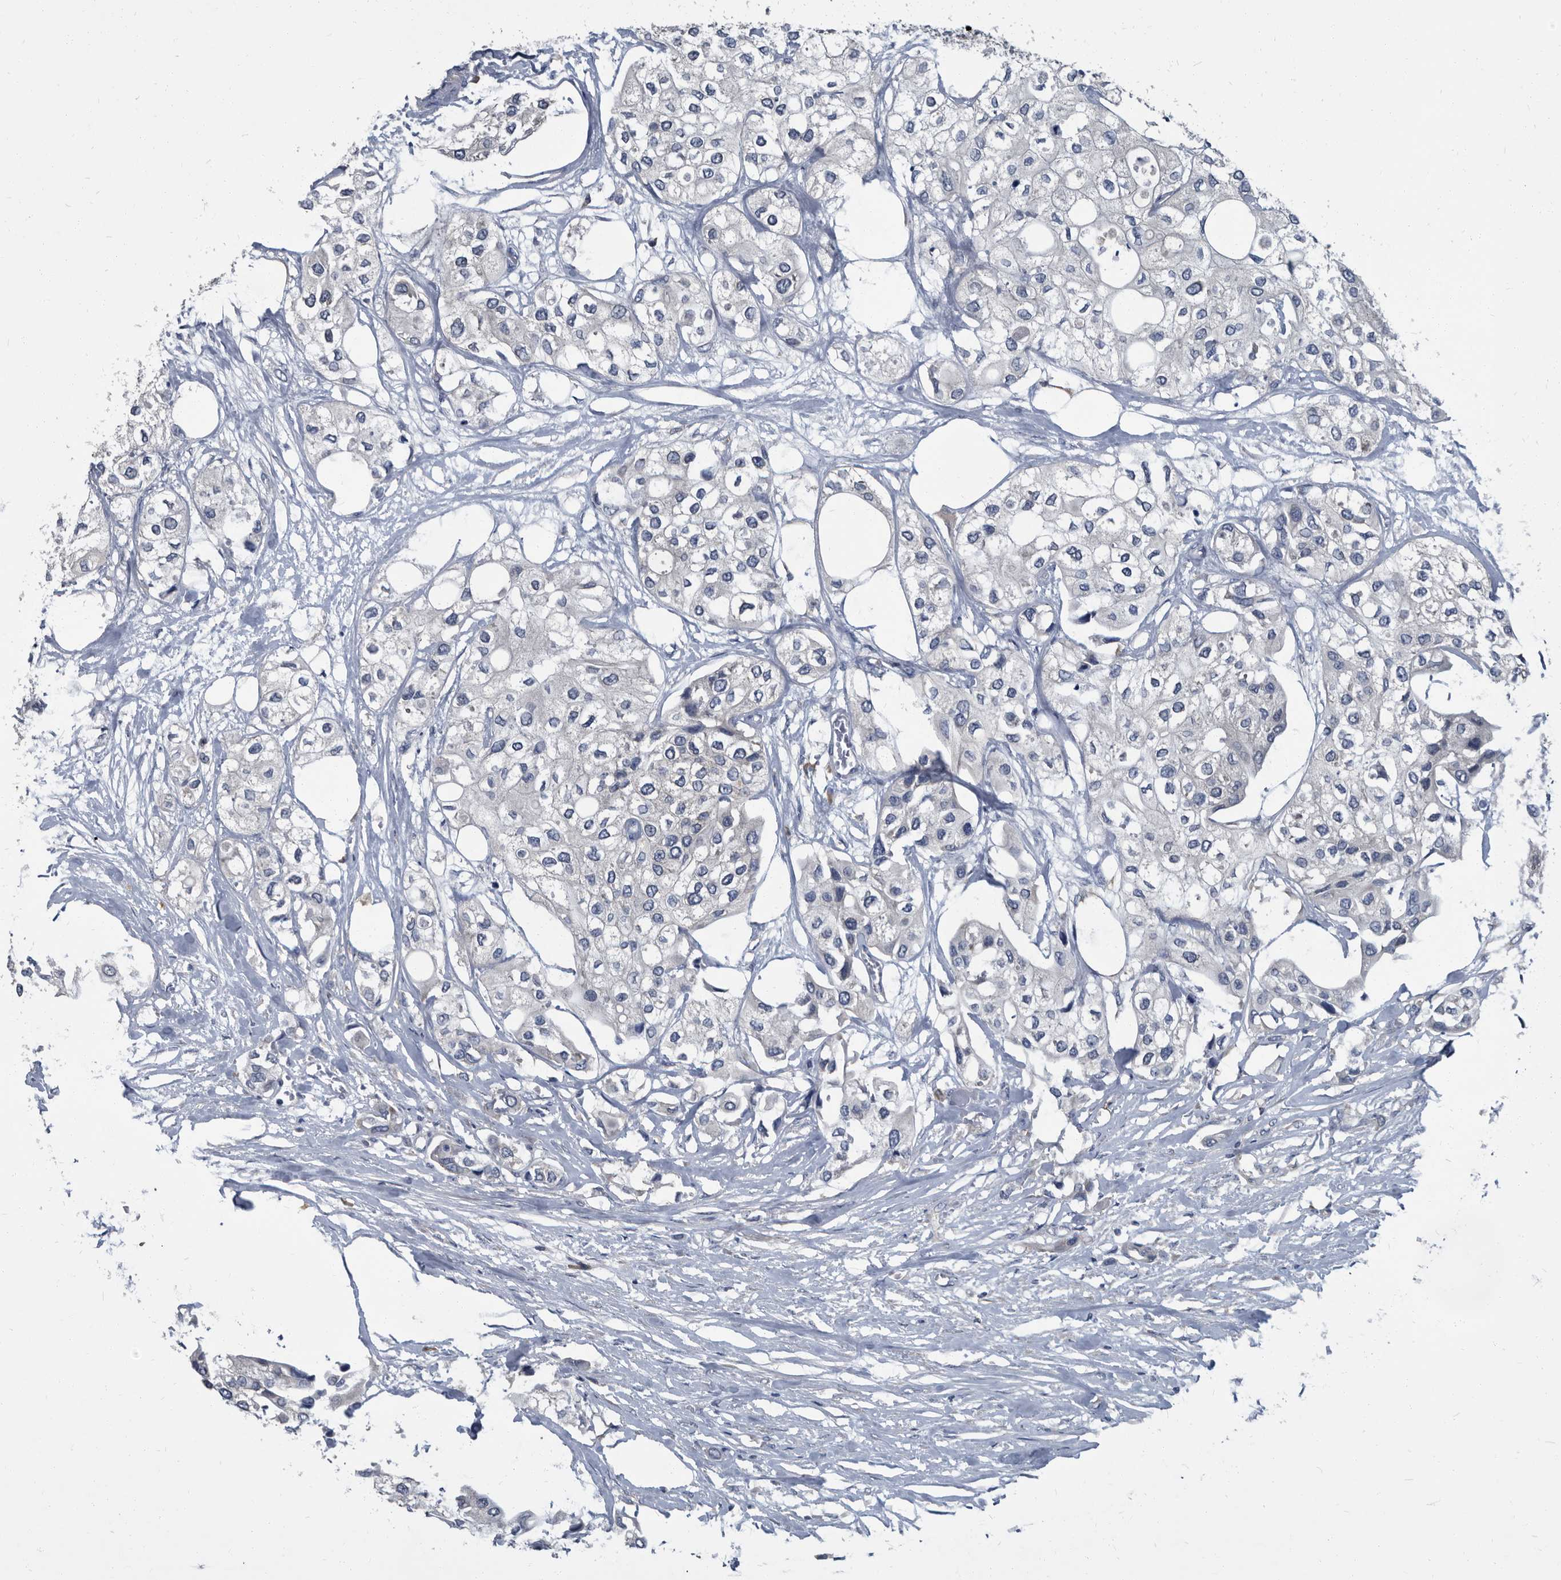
{"staining": {"intensity": "negative", "quantity": "none", "location": "none"}, "tissue": "urothelial cancer", "cell_type": "Tumor cells", "image_type": "cancer", "snomed": [{"axis": "morphology", "description": "Urothelial carcinoma, High grade"}, {"axis": "topography", "description": "Urinary bladder"}], "caption": "A high-resolution photomicrograph shows IHC staining of urothelial cancer, which shows no significant staining in tumor cells.", "gene": "CDV3", "patient": {"sex": "male", "age": 64}}